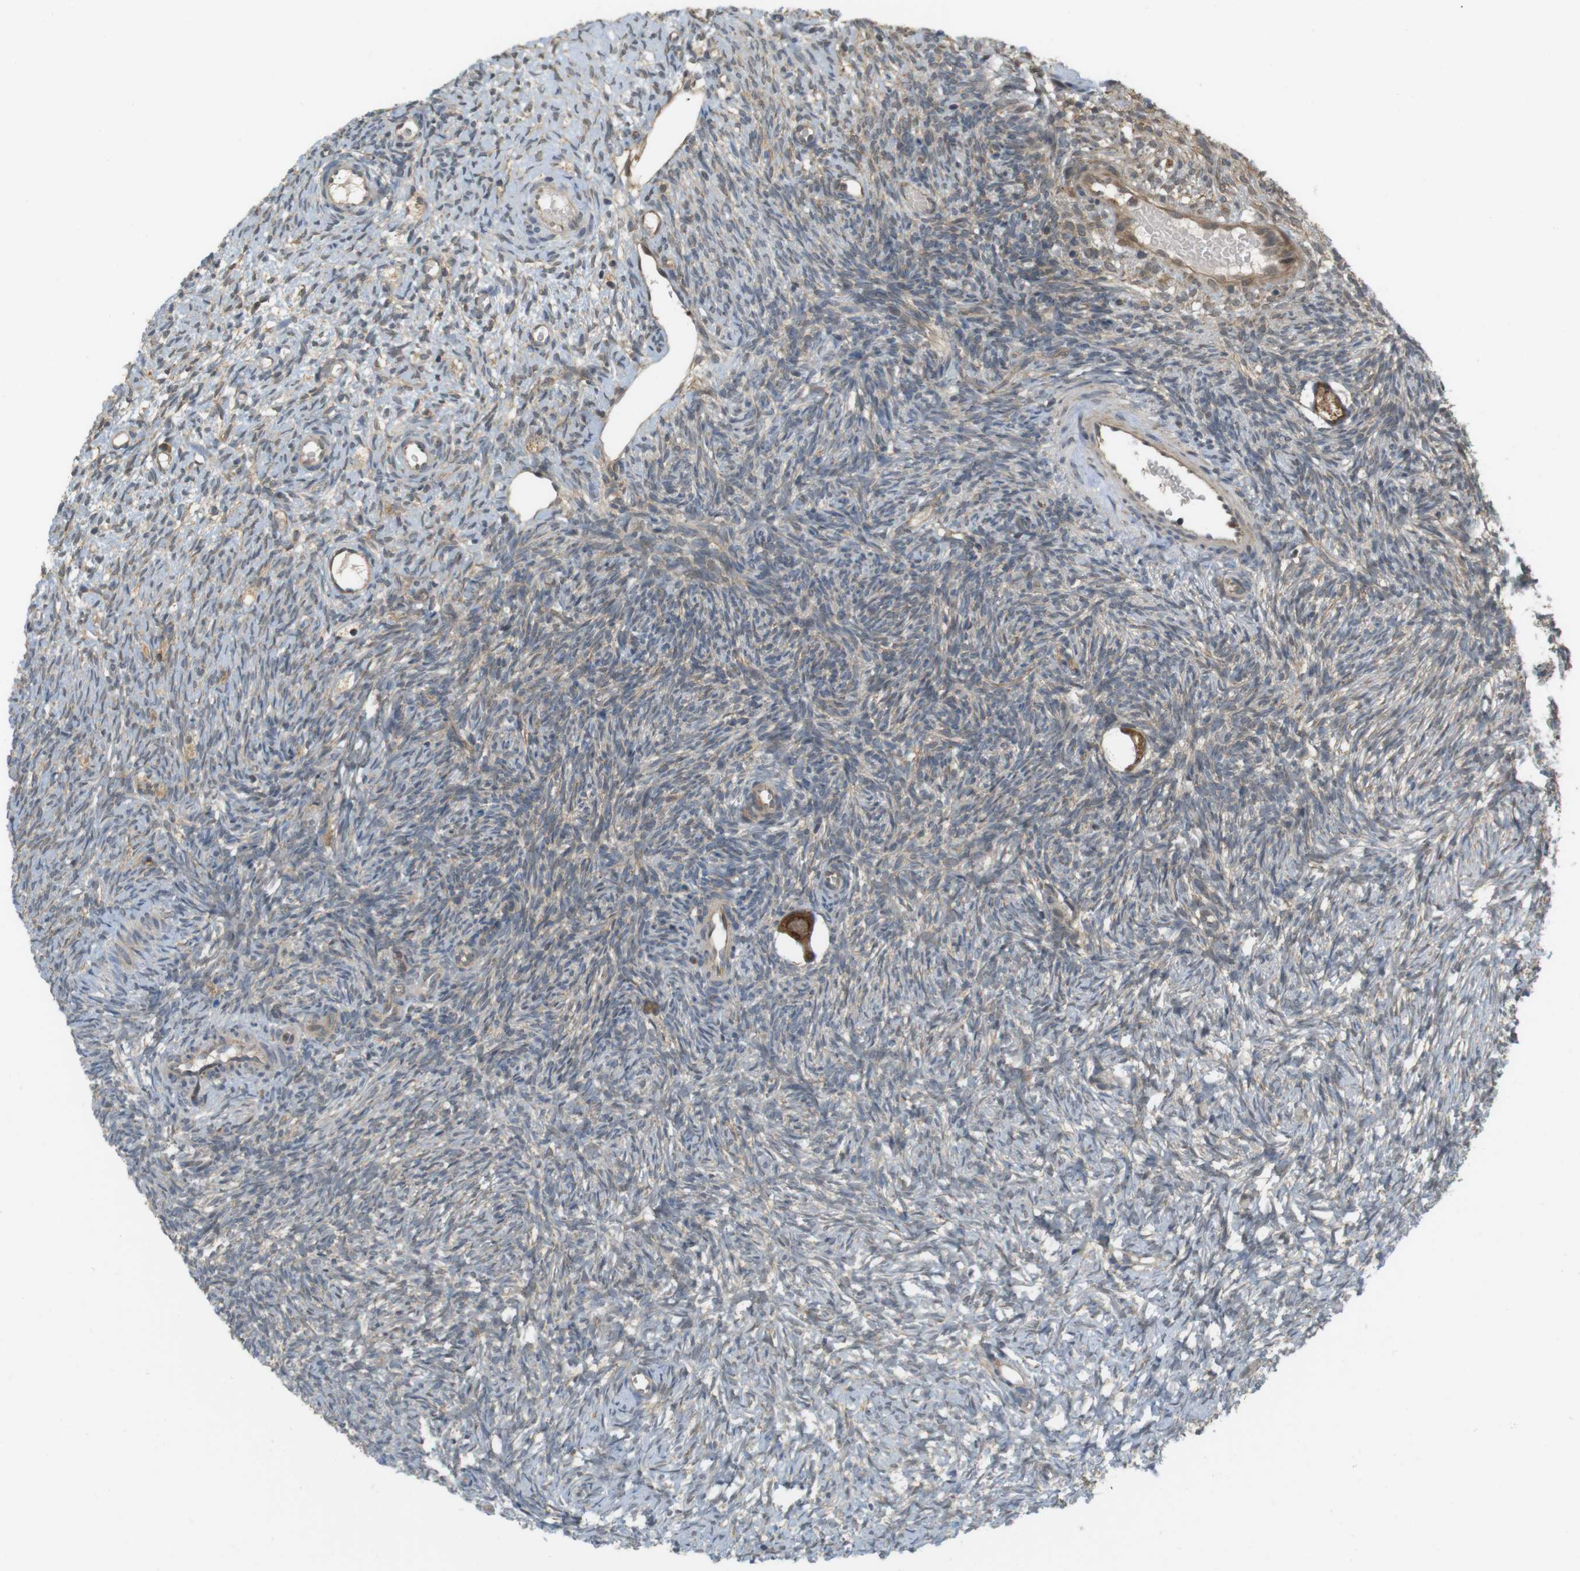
{"staining": {"intensity": "strong", "quantity": ">75%", "location": "cytoplasmic/membranous"}, "tissue": "ovary", "cell_type": "Follicle cells", "image_type": "normal", "snomed": [{"axis": "morphology", "description": "Normal tissue, NOS"}, {"axis": "topography", "description": "Ovary"}], "caption": "Immunohistochemical staining of benign ovary exhibits high levels of strong cytoplasmic/membranous staining in about >75% of follicle cells.", "gene": "RNF130", "patient": {"sex": "female", "age": 35}}